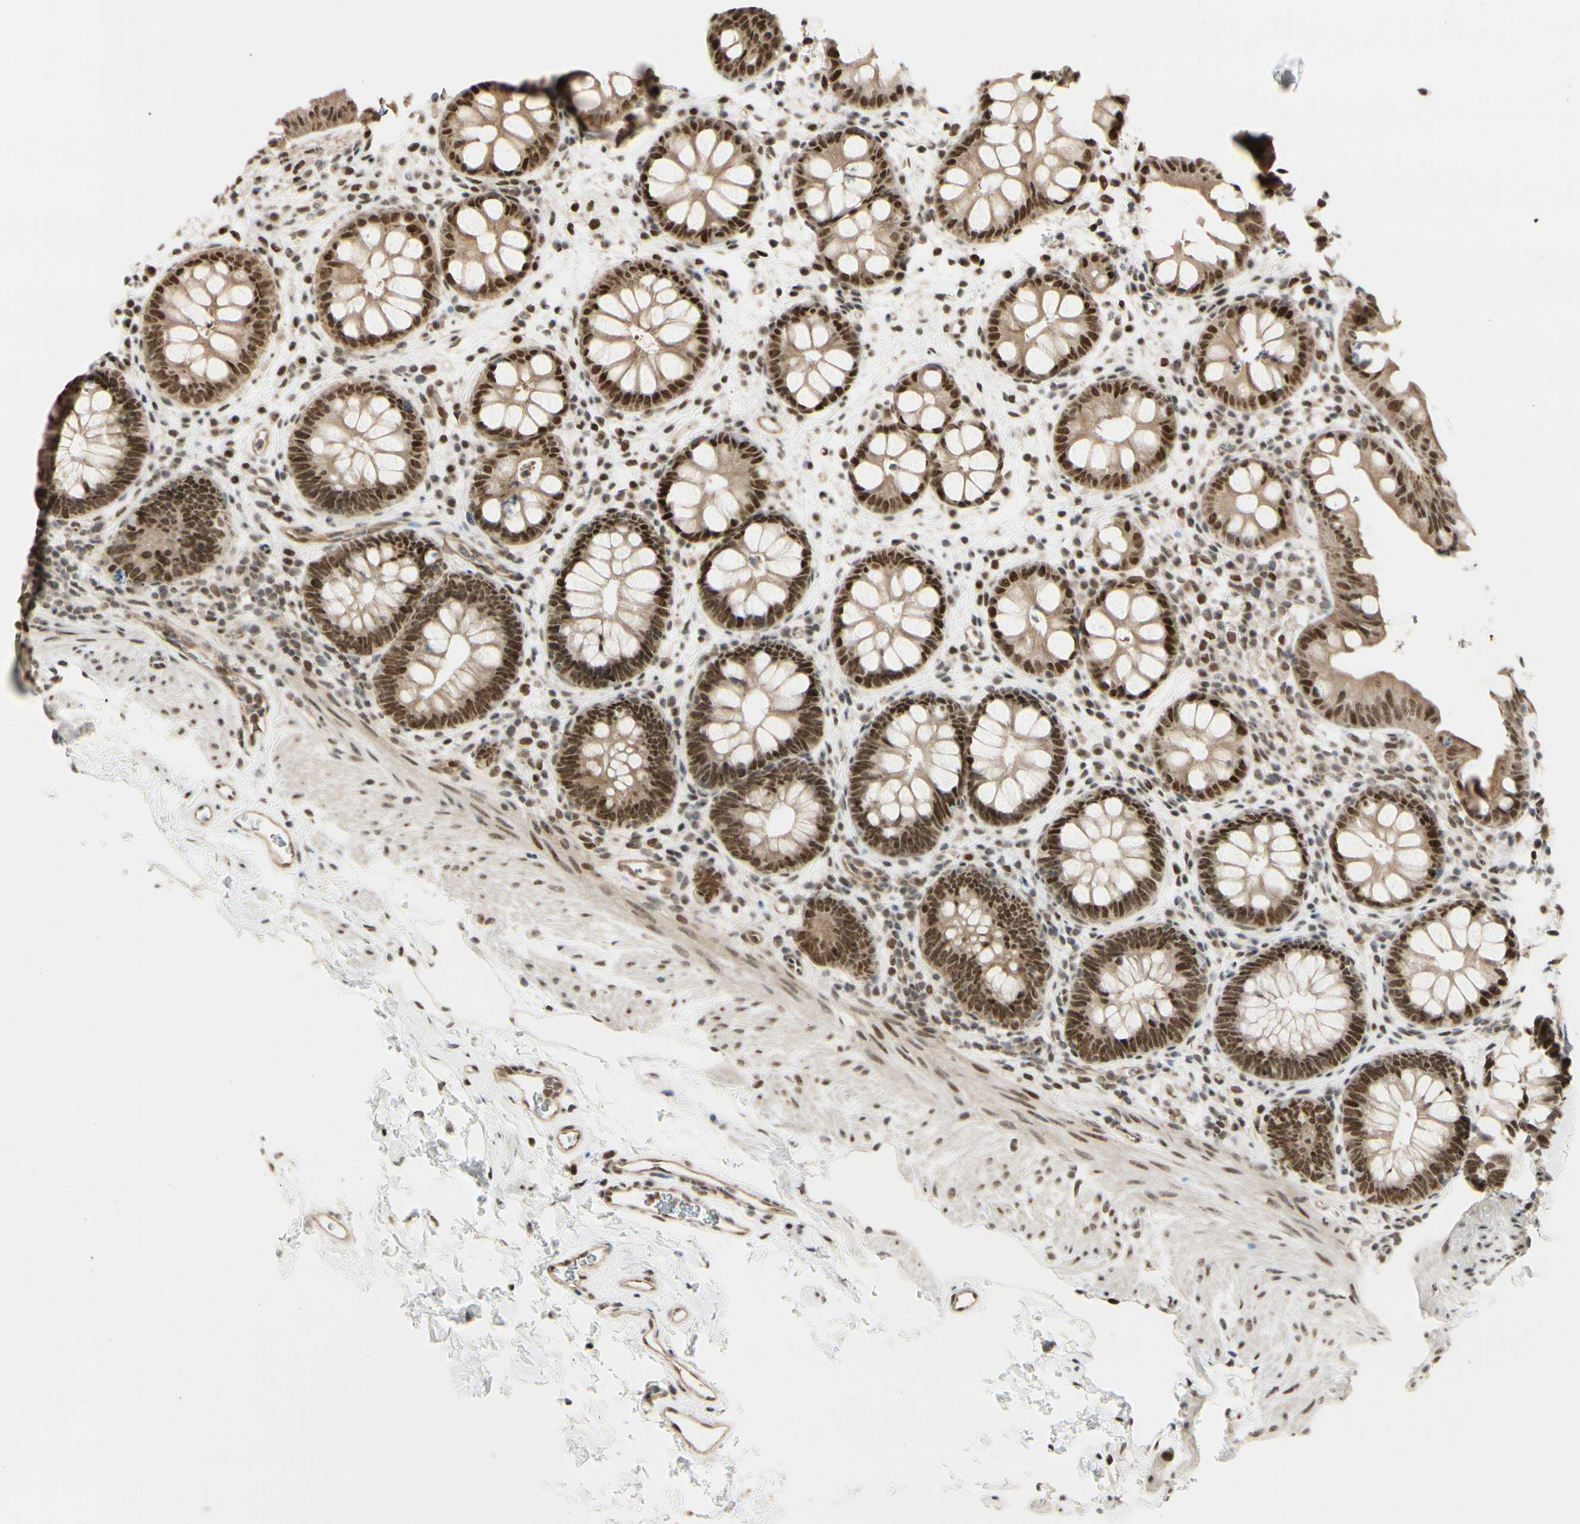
{"staining": {"intensity": "strong", "quantity": ">75%", "location": "cytoplasmic/membranous,nuclear"}, "tissue": "rectum", "cell_type": "Glandular cells", "image_type": "normal", "snomed": [{"axis": "morphology", "description": "Normal tissue, NOS"}, {"axis": "topography", "description": "Rectum"}], "caption": "Benign rectum was stained to show a protein in brown. There is high levels of strong cytoplasmic/membranous,nuclear expression in about >75% of glandular cells.", "gene": "SUFU", "patient": {"sex": "female", "age": 24}}